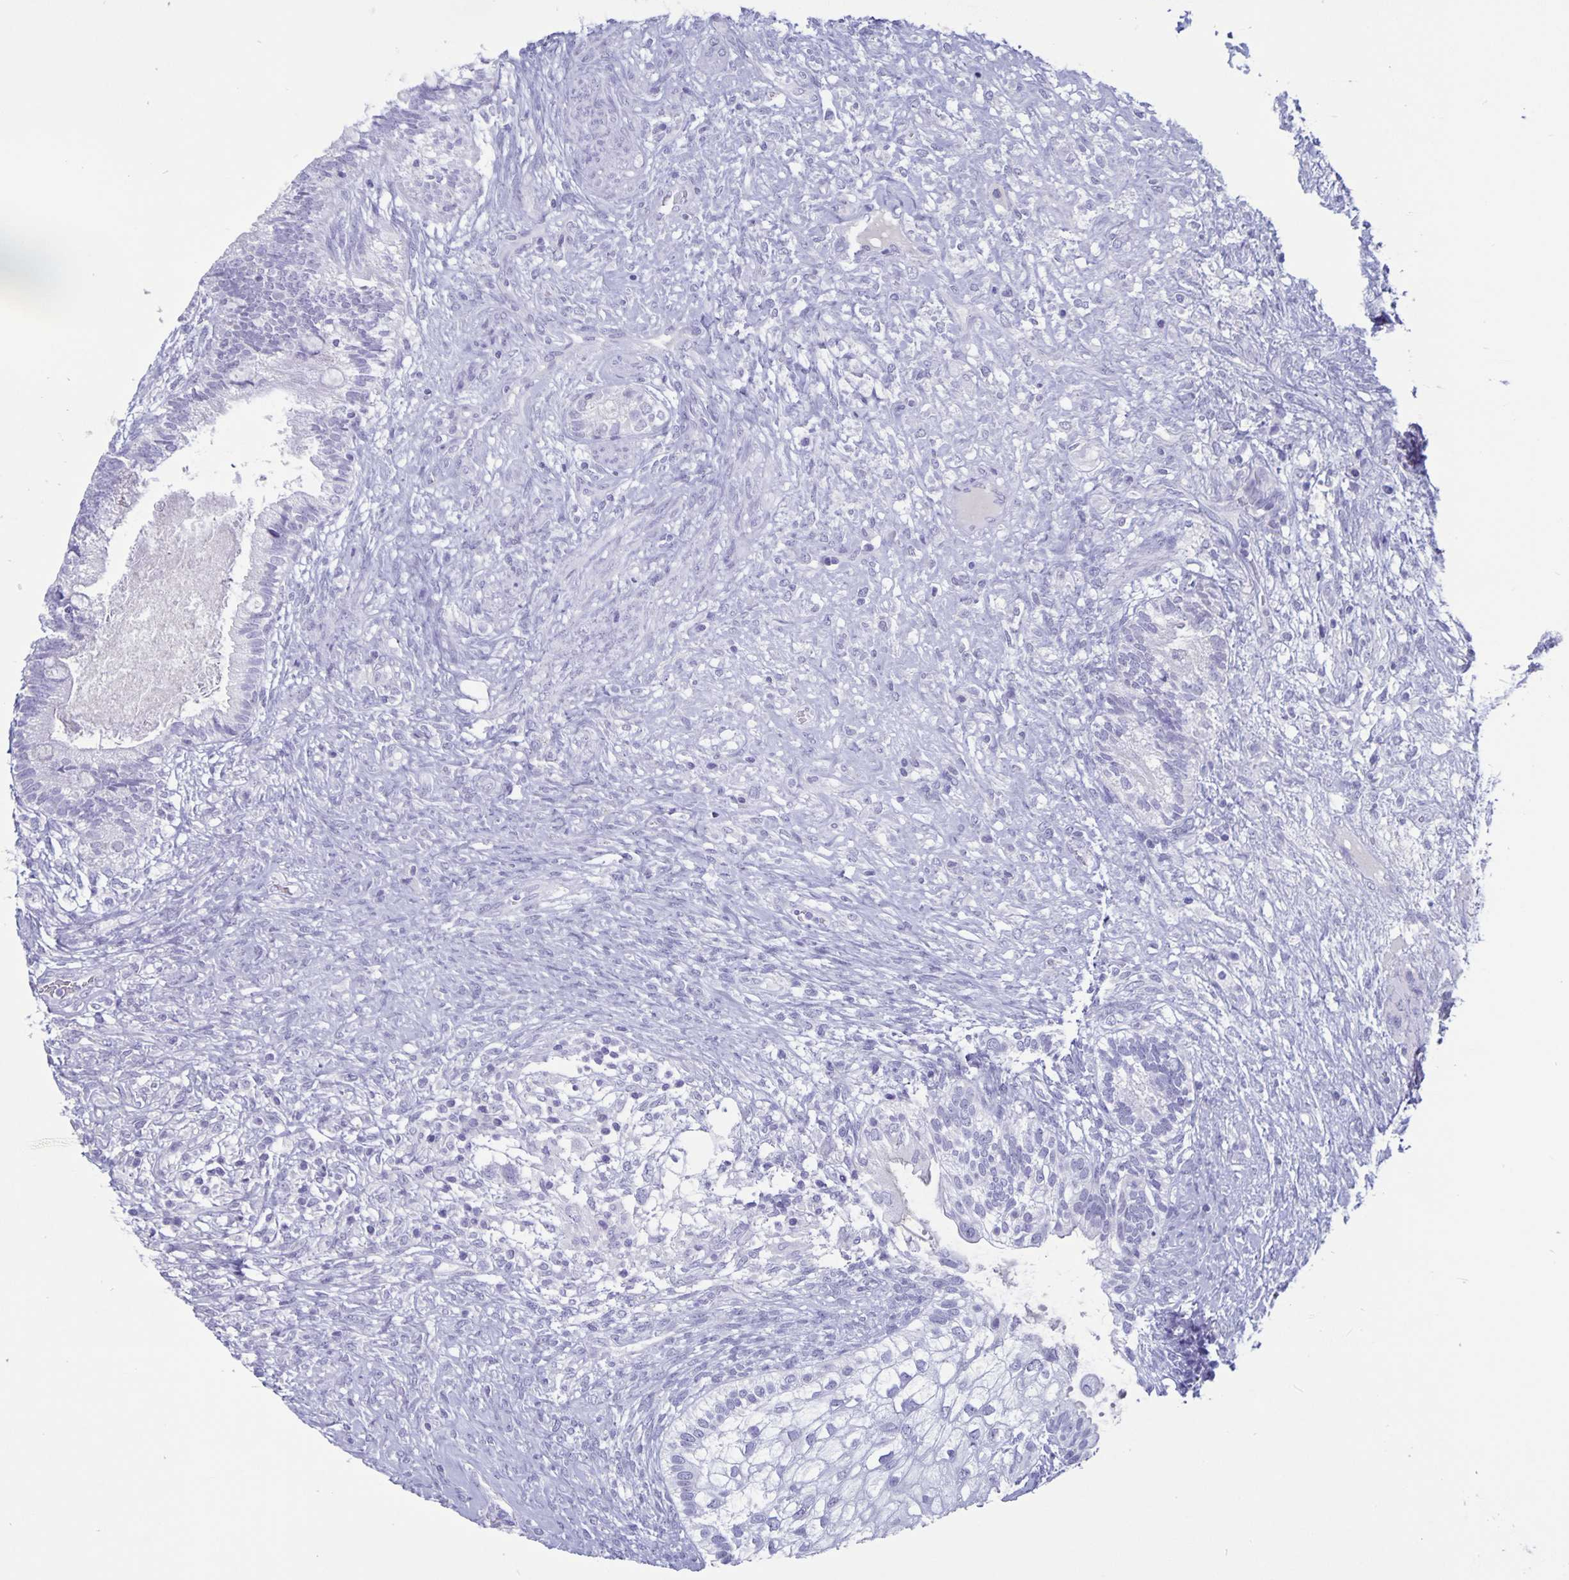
{"staining": {"intensity": "negative", "quantity": "none", "location": "none"}, "tissue": "testis cancer", "cell_type": "Tumor cells", "image_type": "cancer", "snomed": [{"axis": "morphology", "description": "Seminoma, NOS"}, {"axis": "morphology", "description": "Carcinoma, Embryonal, NOS"}, {"axis": "topography", "description": "Testis"}], "caption": "The micrograph exhibits no staining of tumor cells in testis embryonal carcinoma. The staining is performed using DAB (3,3'-diaminobenzidine) brown chromogen with nuclei counter-stained in using hematoxylin.", "gene": "BPIFA3", "patient": {"sex": "male", "age": 41}}